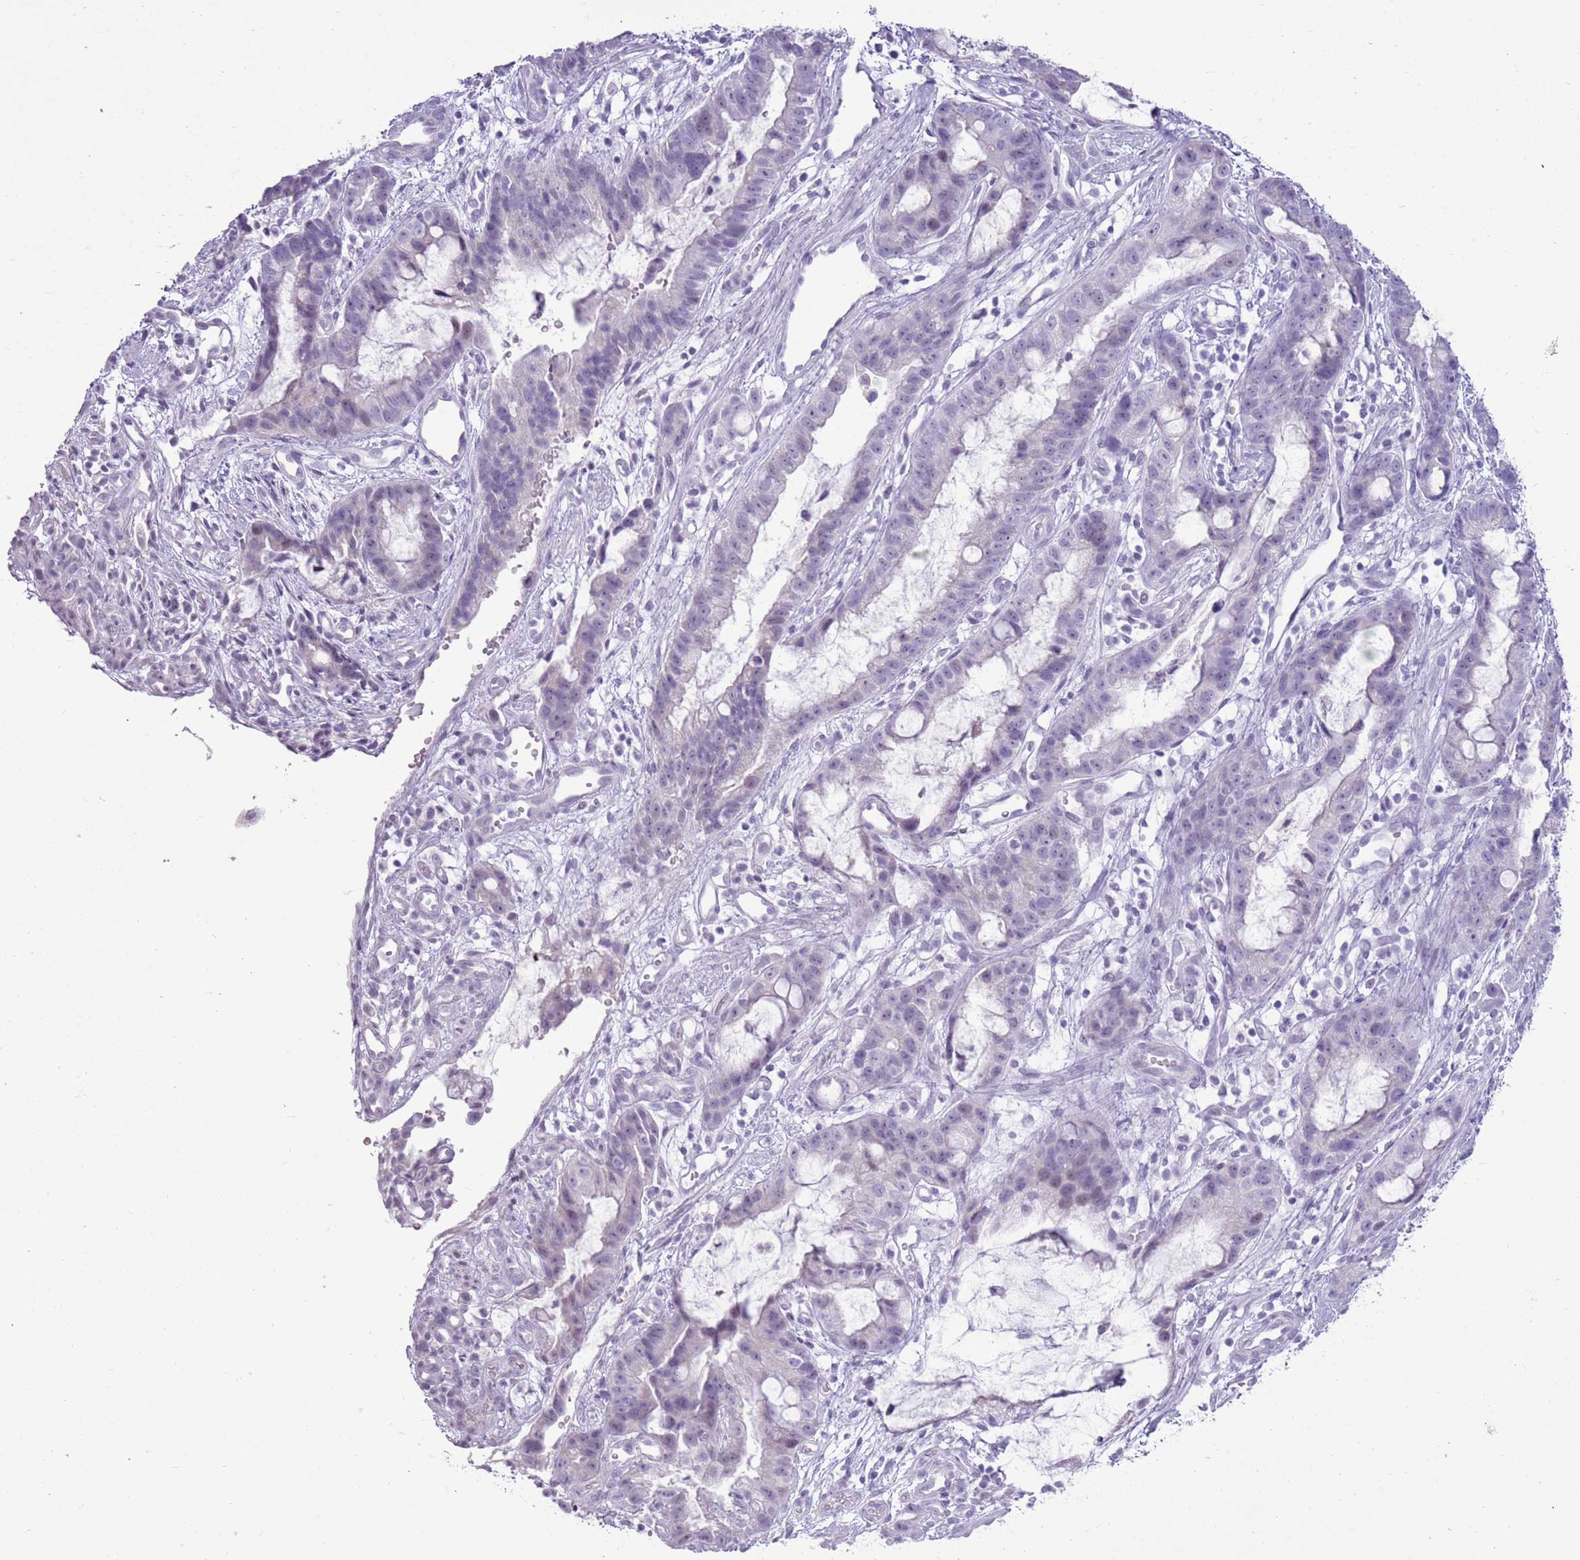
{"staining": {"intensity": "negative", "quantity": "none", "location": "none"}, "tissue": "stomach cancer", "cell_type": "Tumor cells", "image_type": "cancer", "snomed": [{"axis": "morphology", "description": "Adenocarcinoma, NOS"}, {"axis": "topography", "description": "Stomach"}], "caption": "This micrograph is of stomach cancer stained with IHC to label a protein in brown with the nuclei are counter-stained blue. There is no expression in tumor cells.", "gene": "RPL3L", "patient": {"sex": "male", "age": 55}}